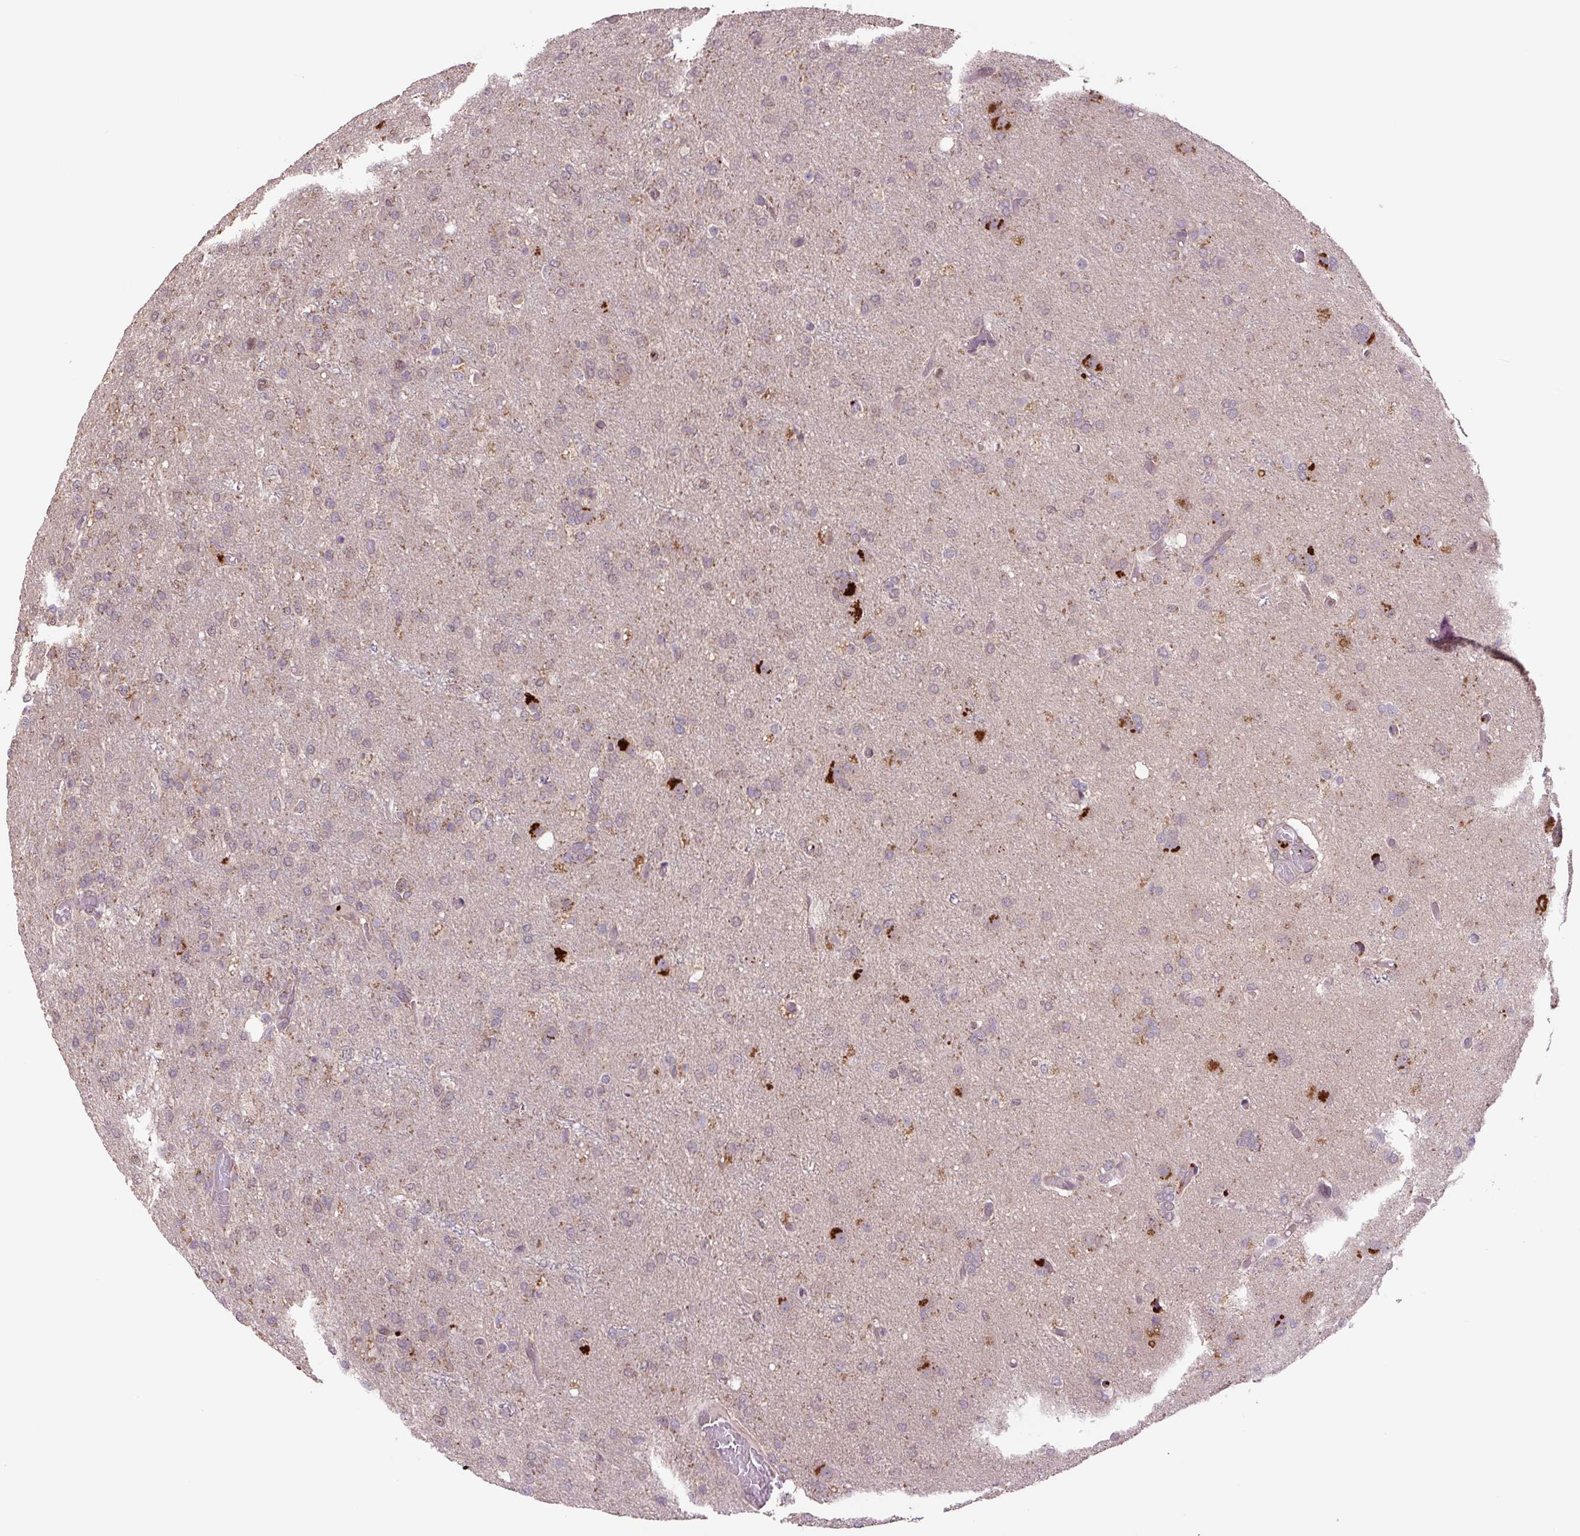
{"staining": {"intensity": "weak", "quantity": "<25%", "location": "cytoplasmic/membranous"}, "tissue": "glioma", "cell_type": "Tumor cells", "image_type": "cancer", "snomed": [{"axis": "morphology", "description": "Glioma, malignant, High grade"}, {"axis": "topography", "description": "Brain"}], "caption": "This image is of malignant high-grade glioma stained with IHC to label a protein in brown with the nuclei are counter-stained blue. There is no positivity in tumor cells.", "gene": "TMEM160", "patient": {"sex": "female", "age": 74}}